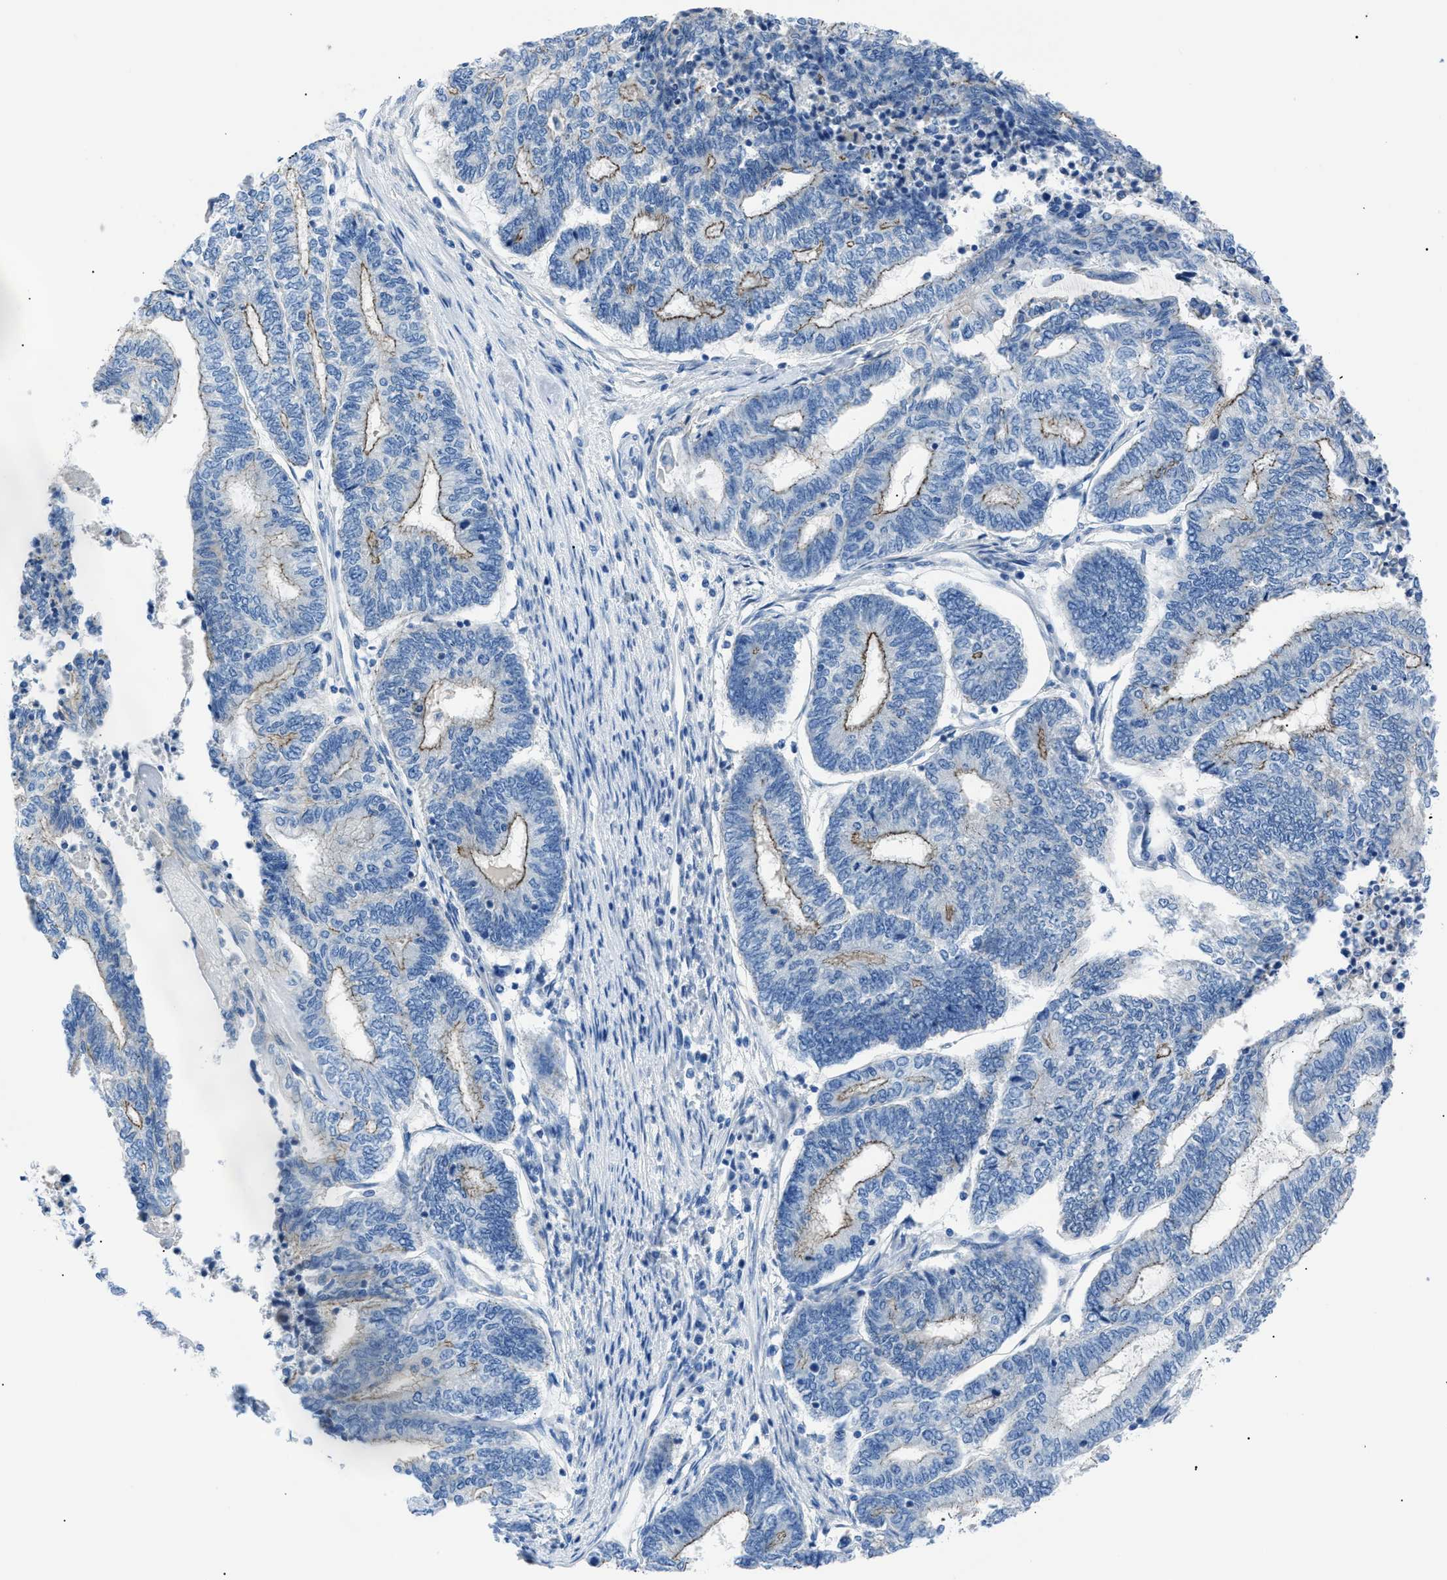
{"staining": {"intensity": "weak", "quantity": ">75%", "location": "cytoplasmic/membranous"}, "tissue": "endometrial cancer", "cell_type": "Tumor cells", "image_type": "cancer", "snomed": [{"axis": "morphology", "description": "Adenocarcinoma, NOS"}, {"axis": "topography", "description": "Uterus"}, {"axis": "topography", "description": "Endometrium"}], "caption": "This photomicrograph shows immunohistochemistry (IHC) staining of human endometrial cancer (adenocarcinoma), with low weak cytoplasmic/membranous positivity in about >75% of tumor cells.", "gene": "ZDHHC24", "patient": {"sex": "female", "age": 70}}